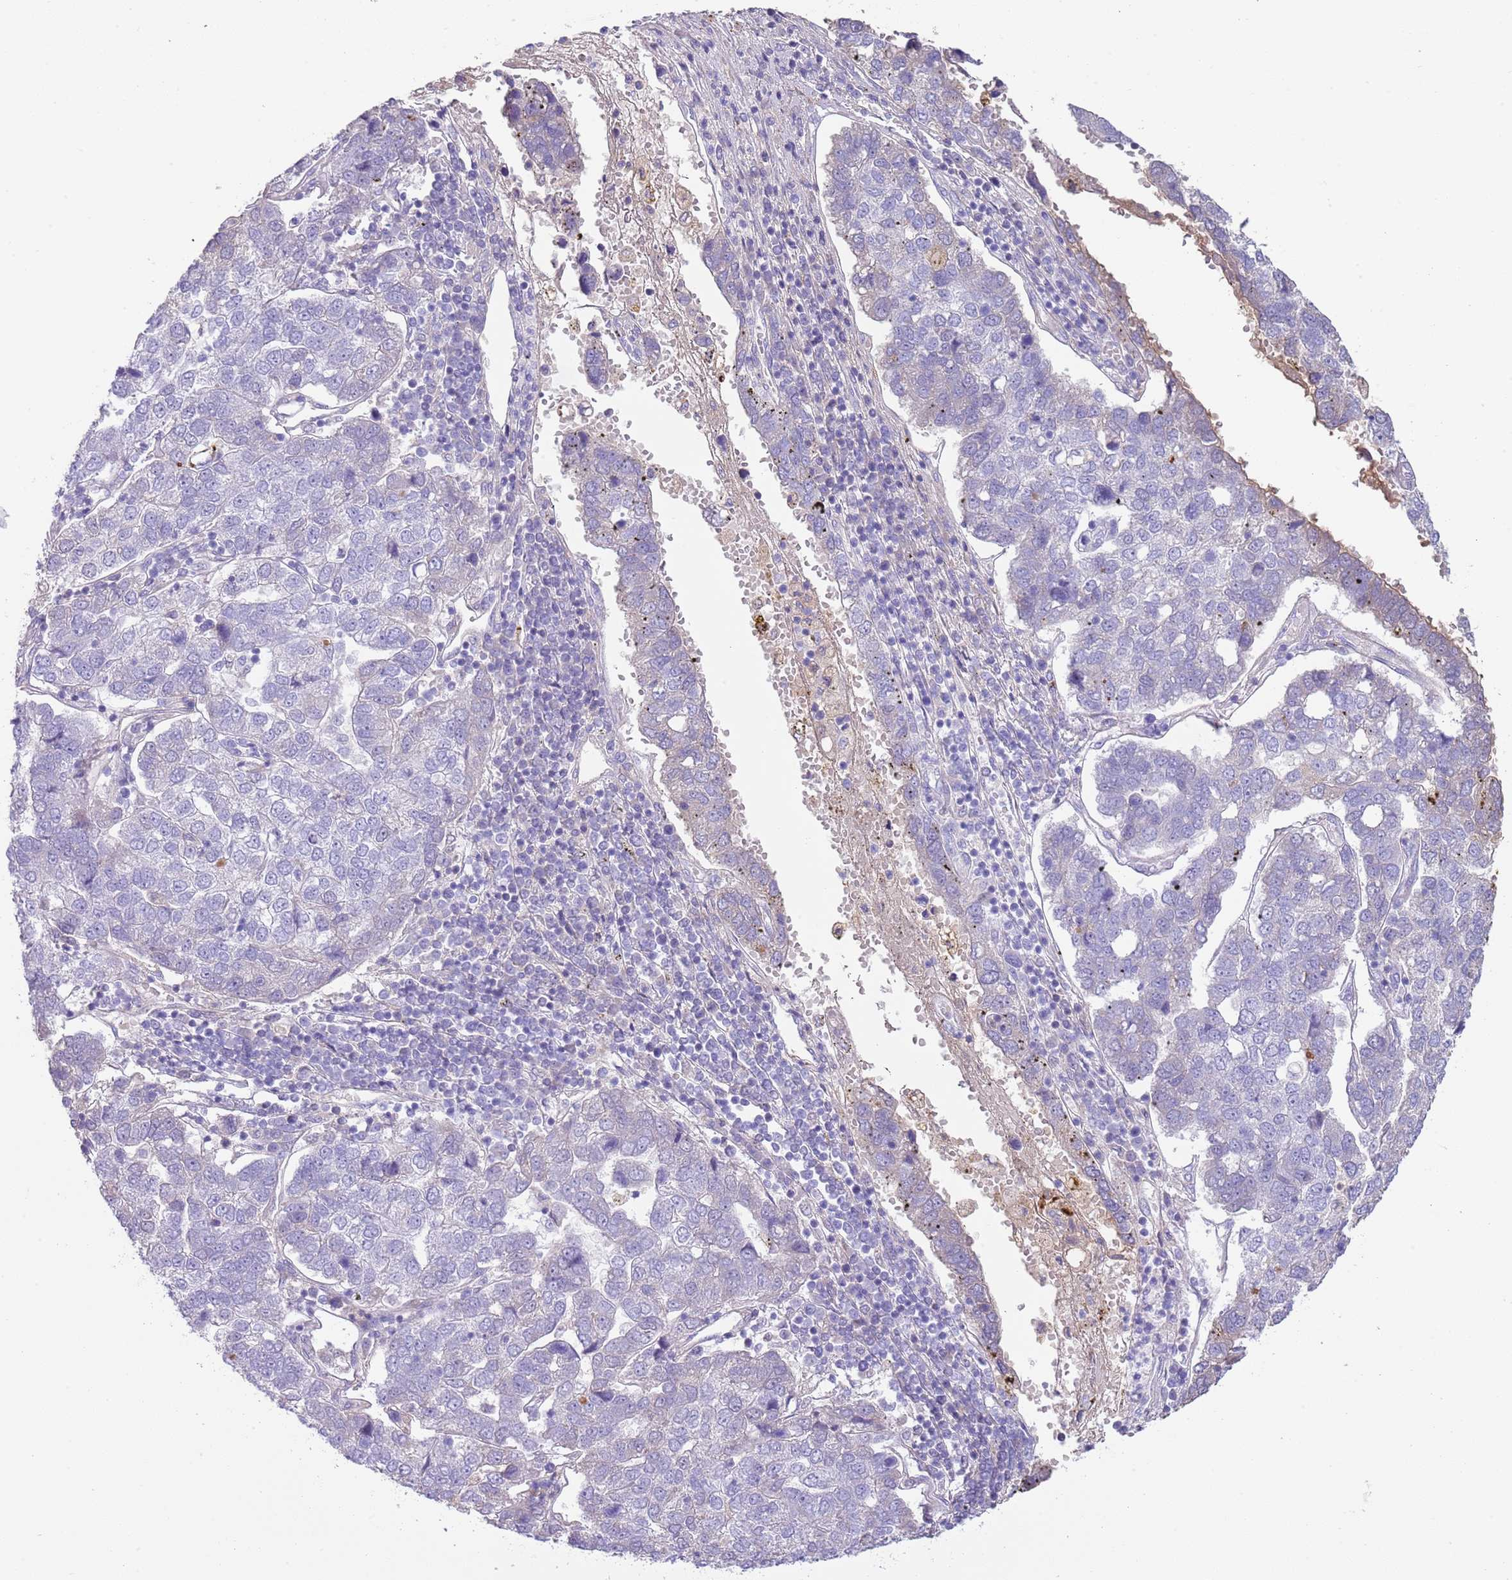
{"staining": {"intensity": "negative", "quantity": "none", "location": "none"}, "tissue": "pancreatic cancer", "cell_type": "Tumor cells", "image_type": "cancer", "snomed": [{"axis": "morphology", "description": "Adenocarcinoma, NOS"}, {"axis": "topography", "description": "Pancreas"}], "caption": "IHC micrograph of pancreatic cancer stained for a protein (brown), which reveals no positivity in tumor cells. (DAB IHC with hematoxylin counter stain).", "gene": "ABHD17C", "patient": {"sex": "female", "age": 61}}